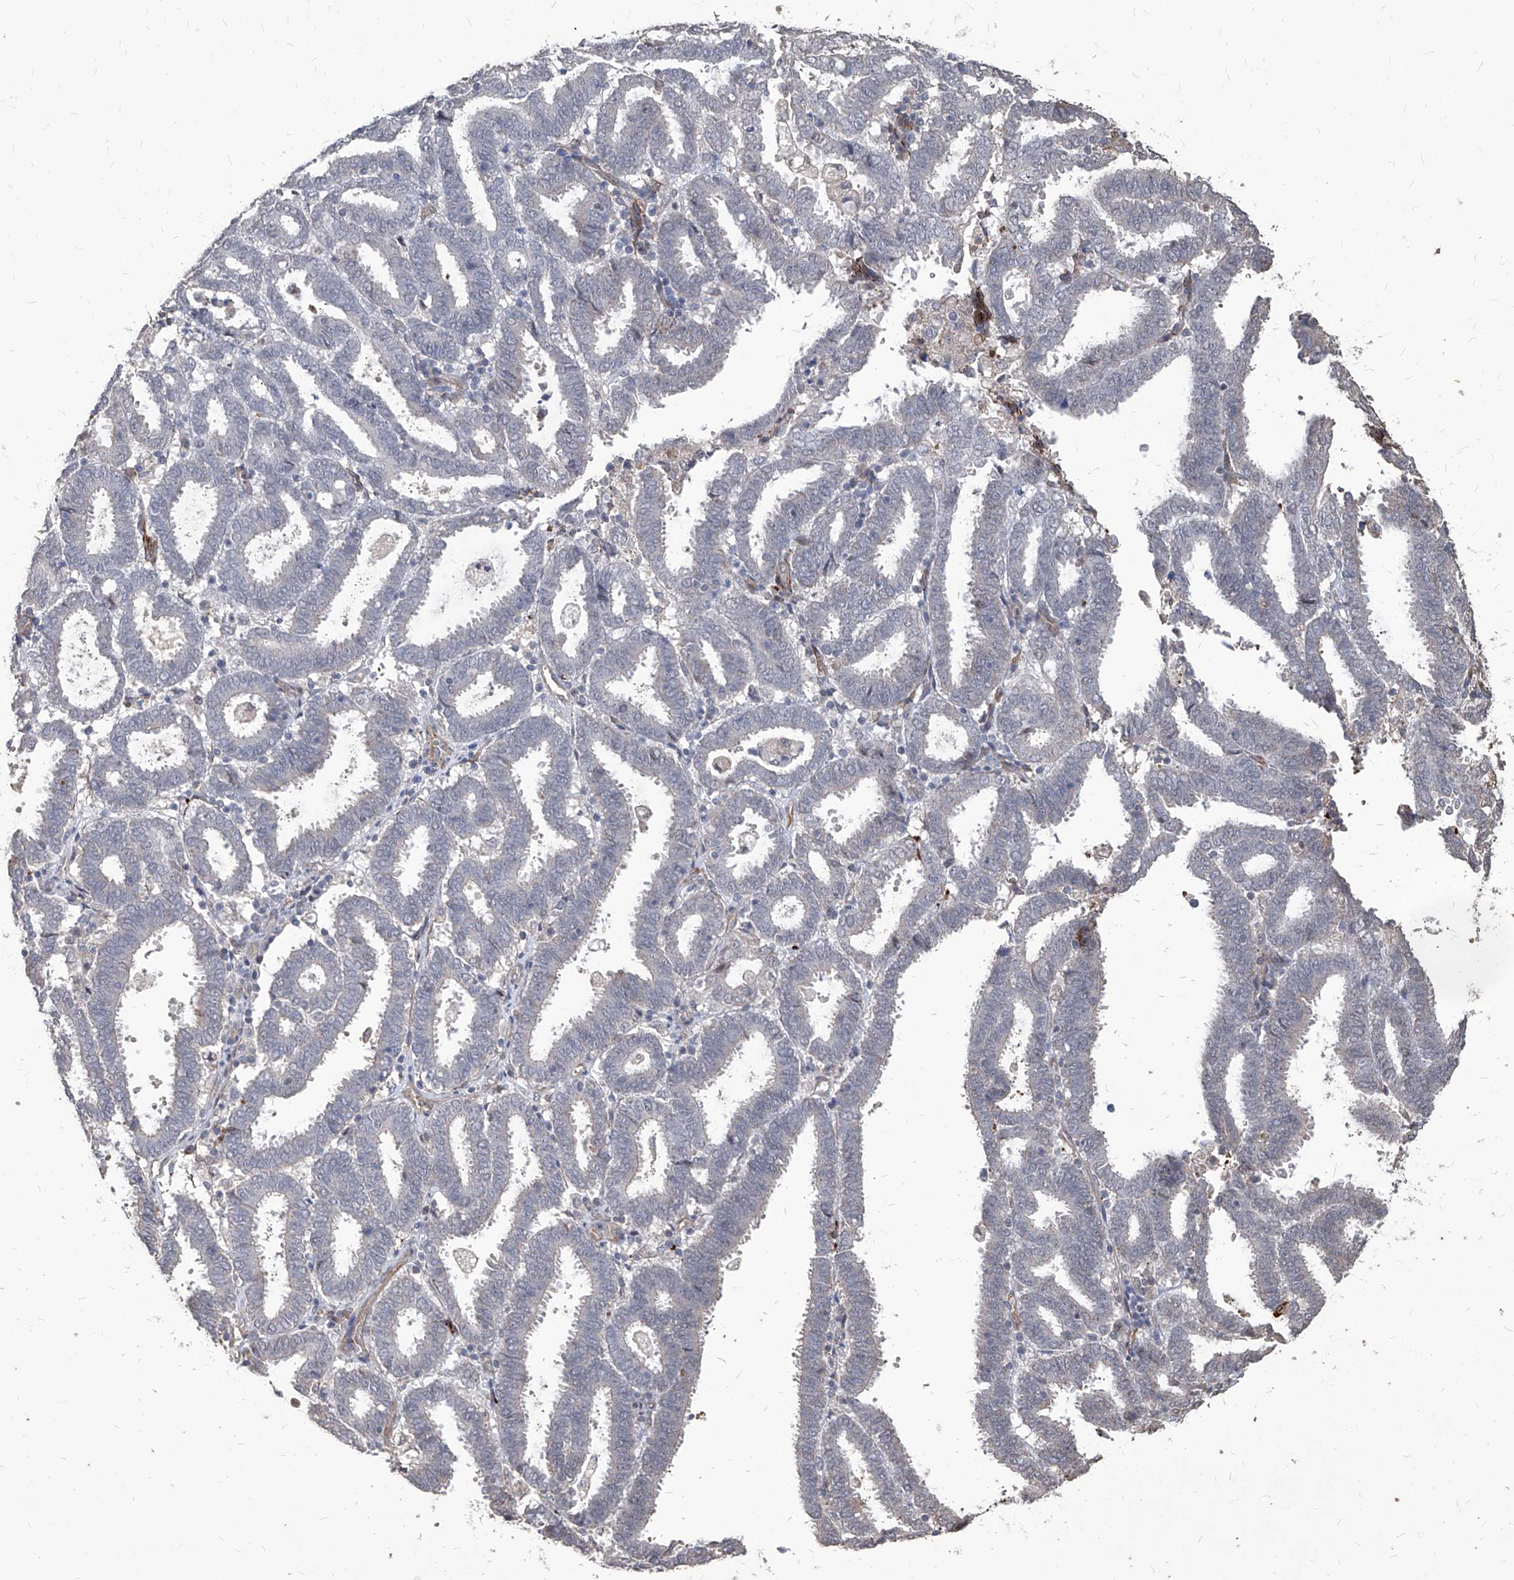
{"staining": {"intensity": "negative", "quantity": "none", "location": "none"}, "tissue": "endometrial cancer", "cell_type": "Tumor cells", "image_type": "cancer", "snomed": [{"axis": "morphology", "description": "Adenocarcinoma, NOS"}, {"axis": "topography", "description": "Uterus"}], "caption": "Immunohistochemistry of endometrial adenocarcinoma shows no expression in tumor cells.", "gene": "FAM83B", "patient": {"sex": "female", "age": 83}}